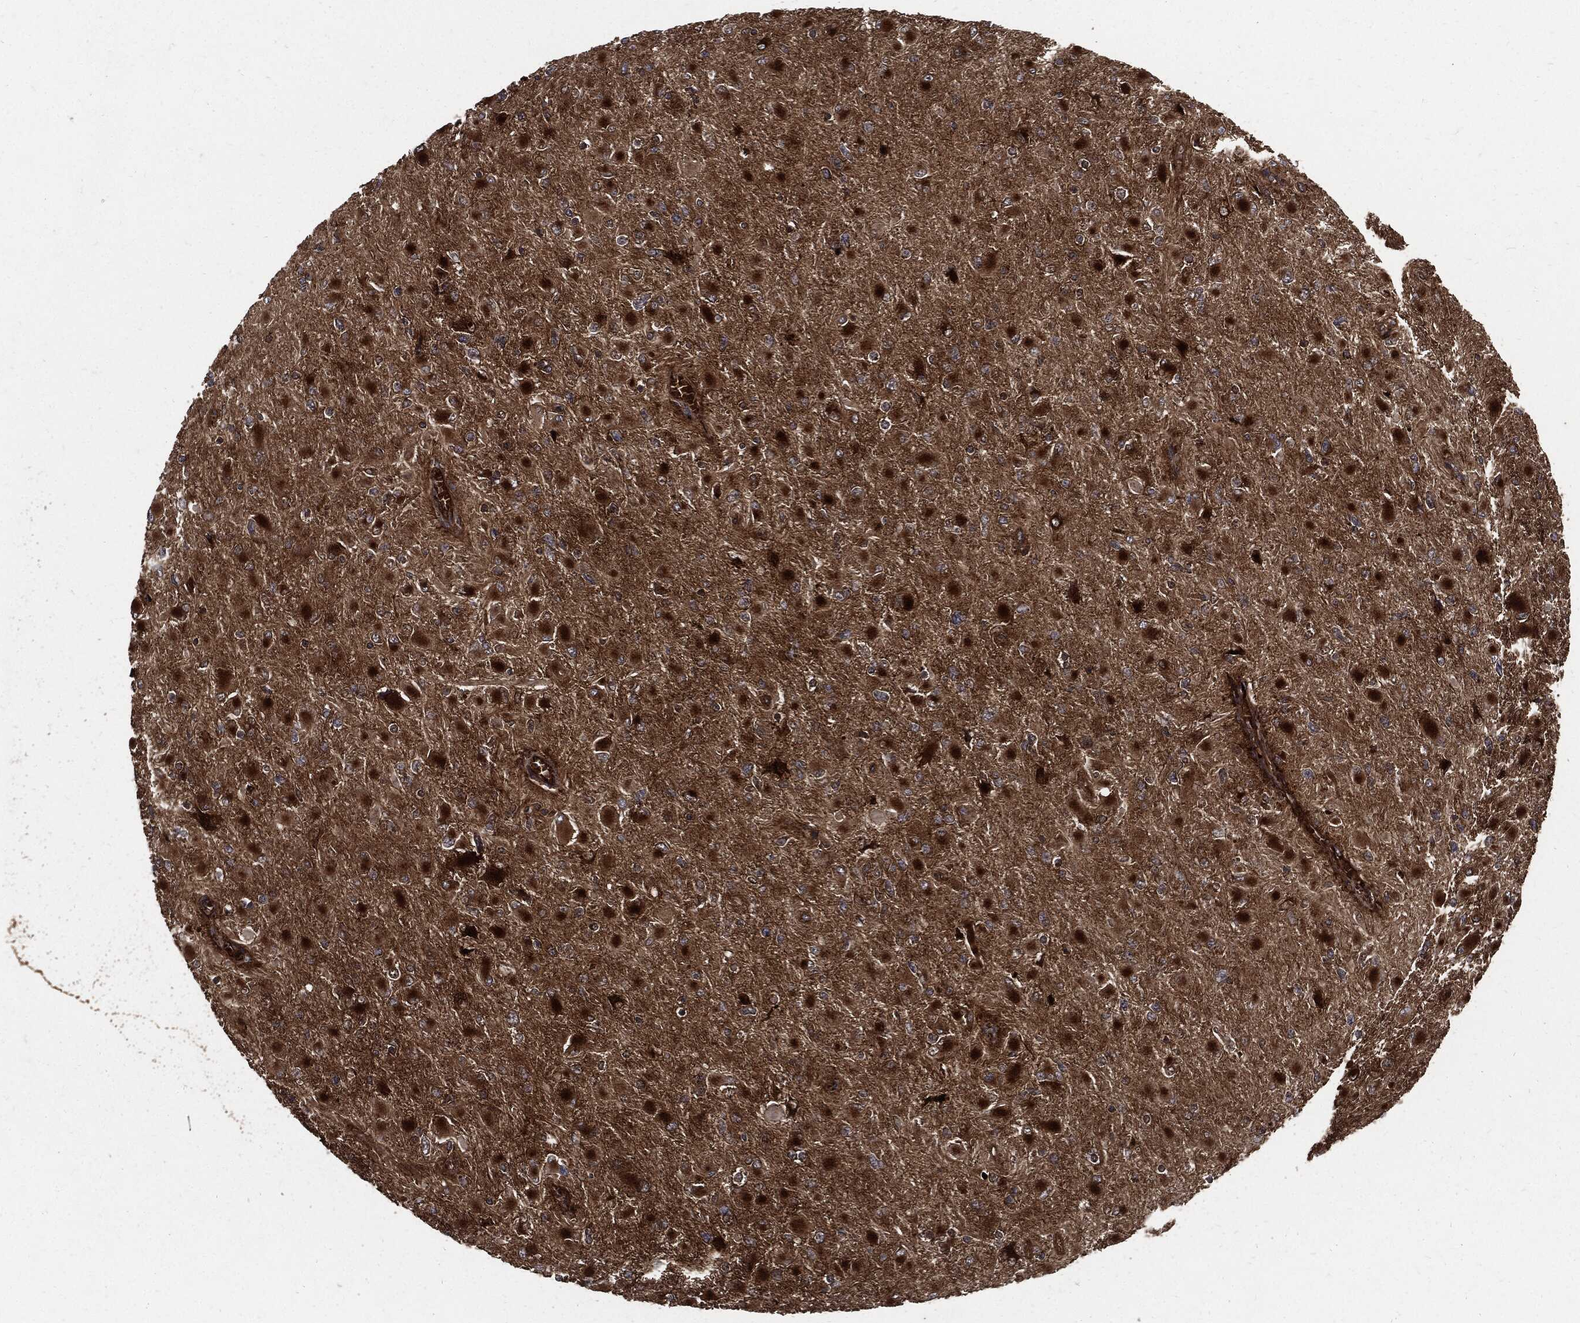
{"staining": {"intensity": "strong", "quantity": "25%-75%", "location": "cytoplasmic/membranous"}, "tissue": "glioma", "cell_type": "Tumor cells", "image_type": "cancer", "snomed": [{"axis": "morphology", "description": "Glioma, malignant, High grade"}, {"axis": "topography", "description": "Cerebral cortex"}], "caption": "IHC staining of glioma, which displays high levels of strong cytoplasmic/membranous positivity in approximately 25%-75% of tumor cells indicating strong cytoplasmic/membranous protein expression. The staining was performed using DAB (brown) for protein detection and nuclei were counterstained in hematoxylin (blue).", "gene": "CLU", "patient": {"sex": "female", "age": 36}}